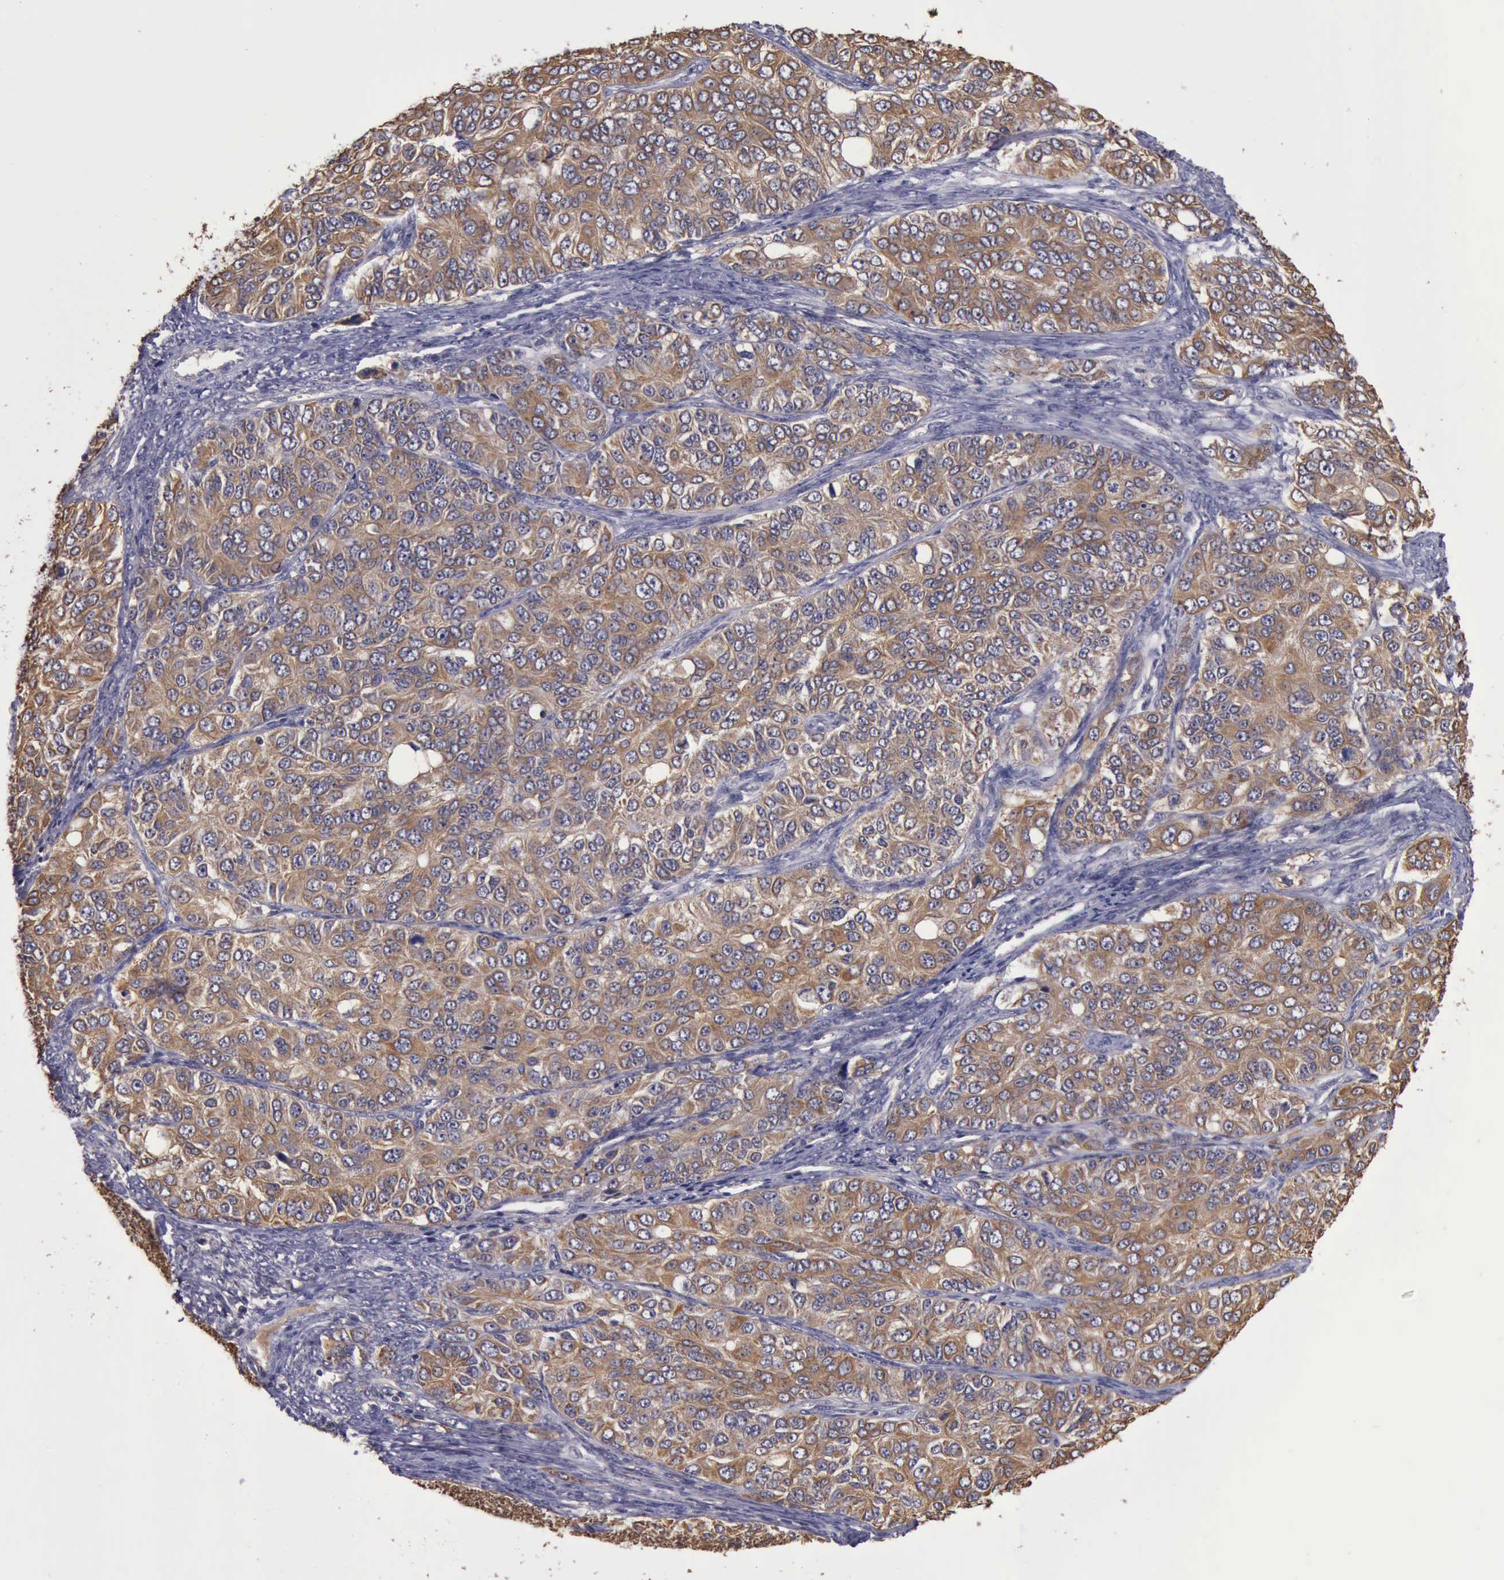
{"staining": {"intensity": "weak", "quantity": ">75%", "location": "cytoplasmic/membranous"}, "tissue": "ovarian cancer", "cell_type": "Tumor cells", "image_type": "cancer", "snomed": [{"axis": "morphology", "description": "Carcinoma, endometroid"}, {"axis": "topography", "description": "Ovary"}], "caption": "DAB immunohistochemical staining of human endometroid carcinoma (ovarian) reveals weak cytoplasmic/membranous protein expression in approximately >75% of tumor cells. (brown staining indicates protein expression, while blue staining denotes nuclei).", "gene": "RAB39B", "patient": {"sex": "female", "age": 51}}